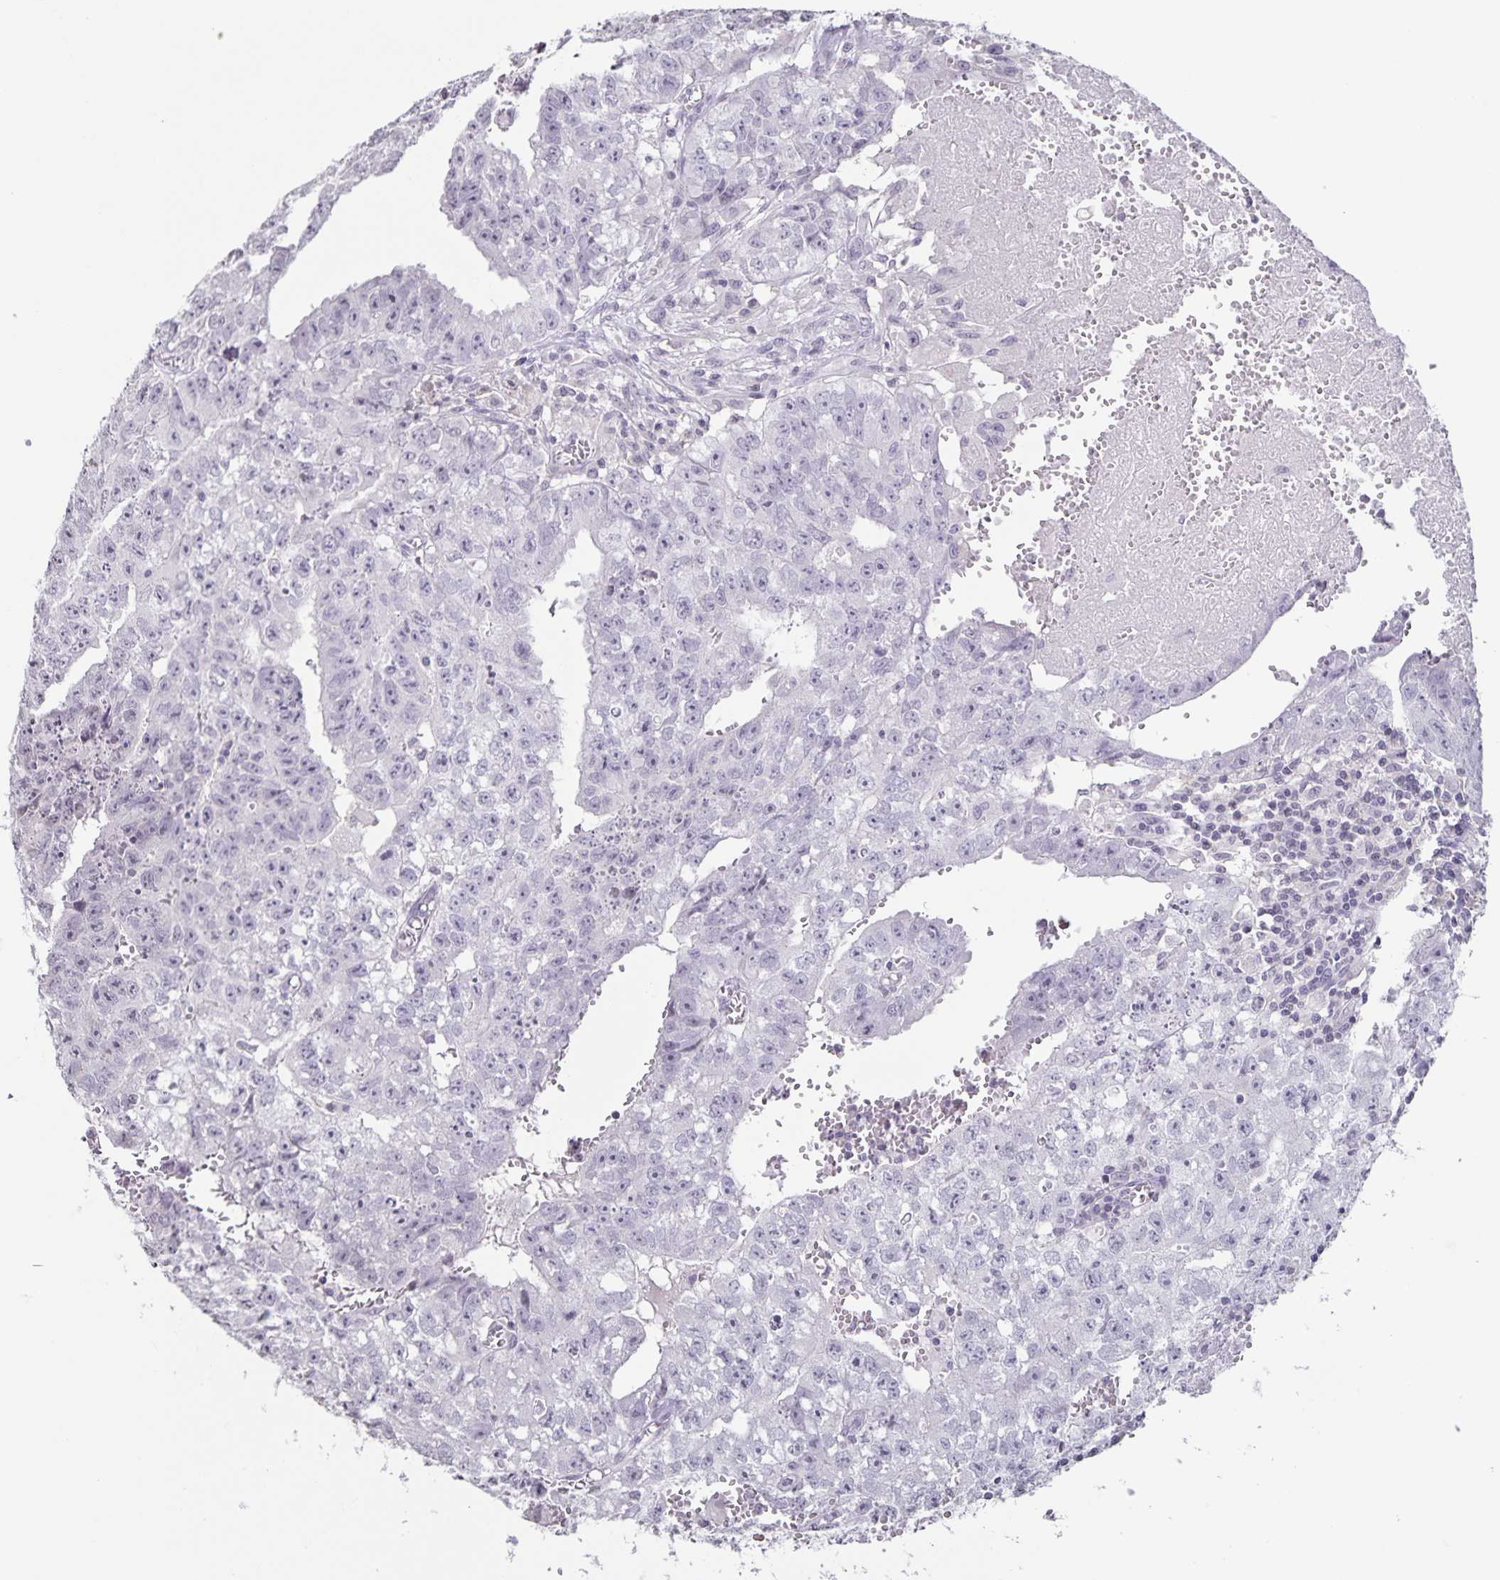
{"staining": {"intensity": "negative", "quantity": "none", "location": "none"}, "tissue": "testis cancer", "cell_type": "Tumor cells", "image_type": "cancer", "snomed": [{"axis": "morphology", "description": "Carcinoma, Embryonal, NOS"}, {"axis": "morphology", "description": "Teratoma, malignant, NOS"}, {"axis": "topography", "description": "Testis"}], "caption": "This is an immunohistochemistry (IHC) micrograph of testis cancer. There is no staining in tumor cells.", "gene": "AQP4", "patient": {"sex": "male", "age": 24}}